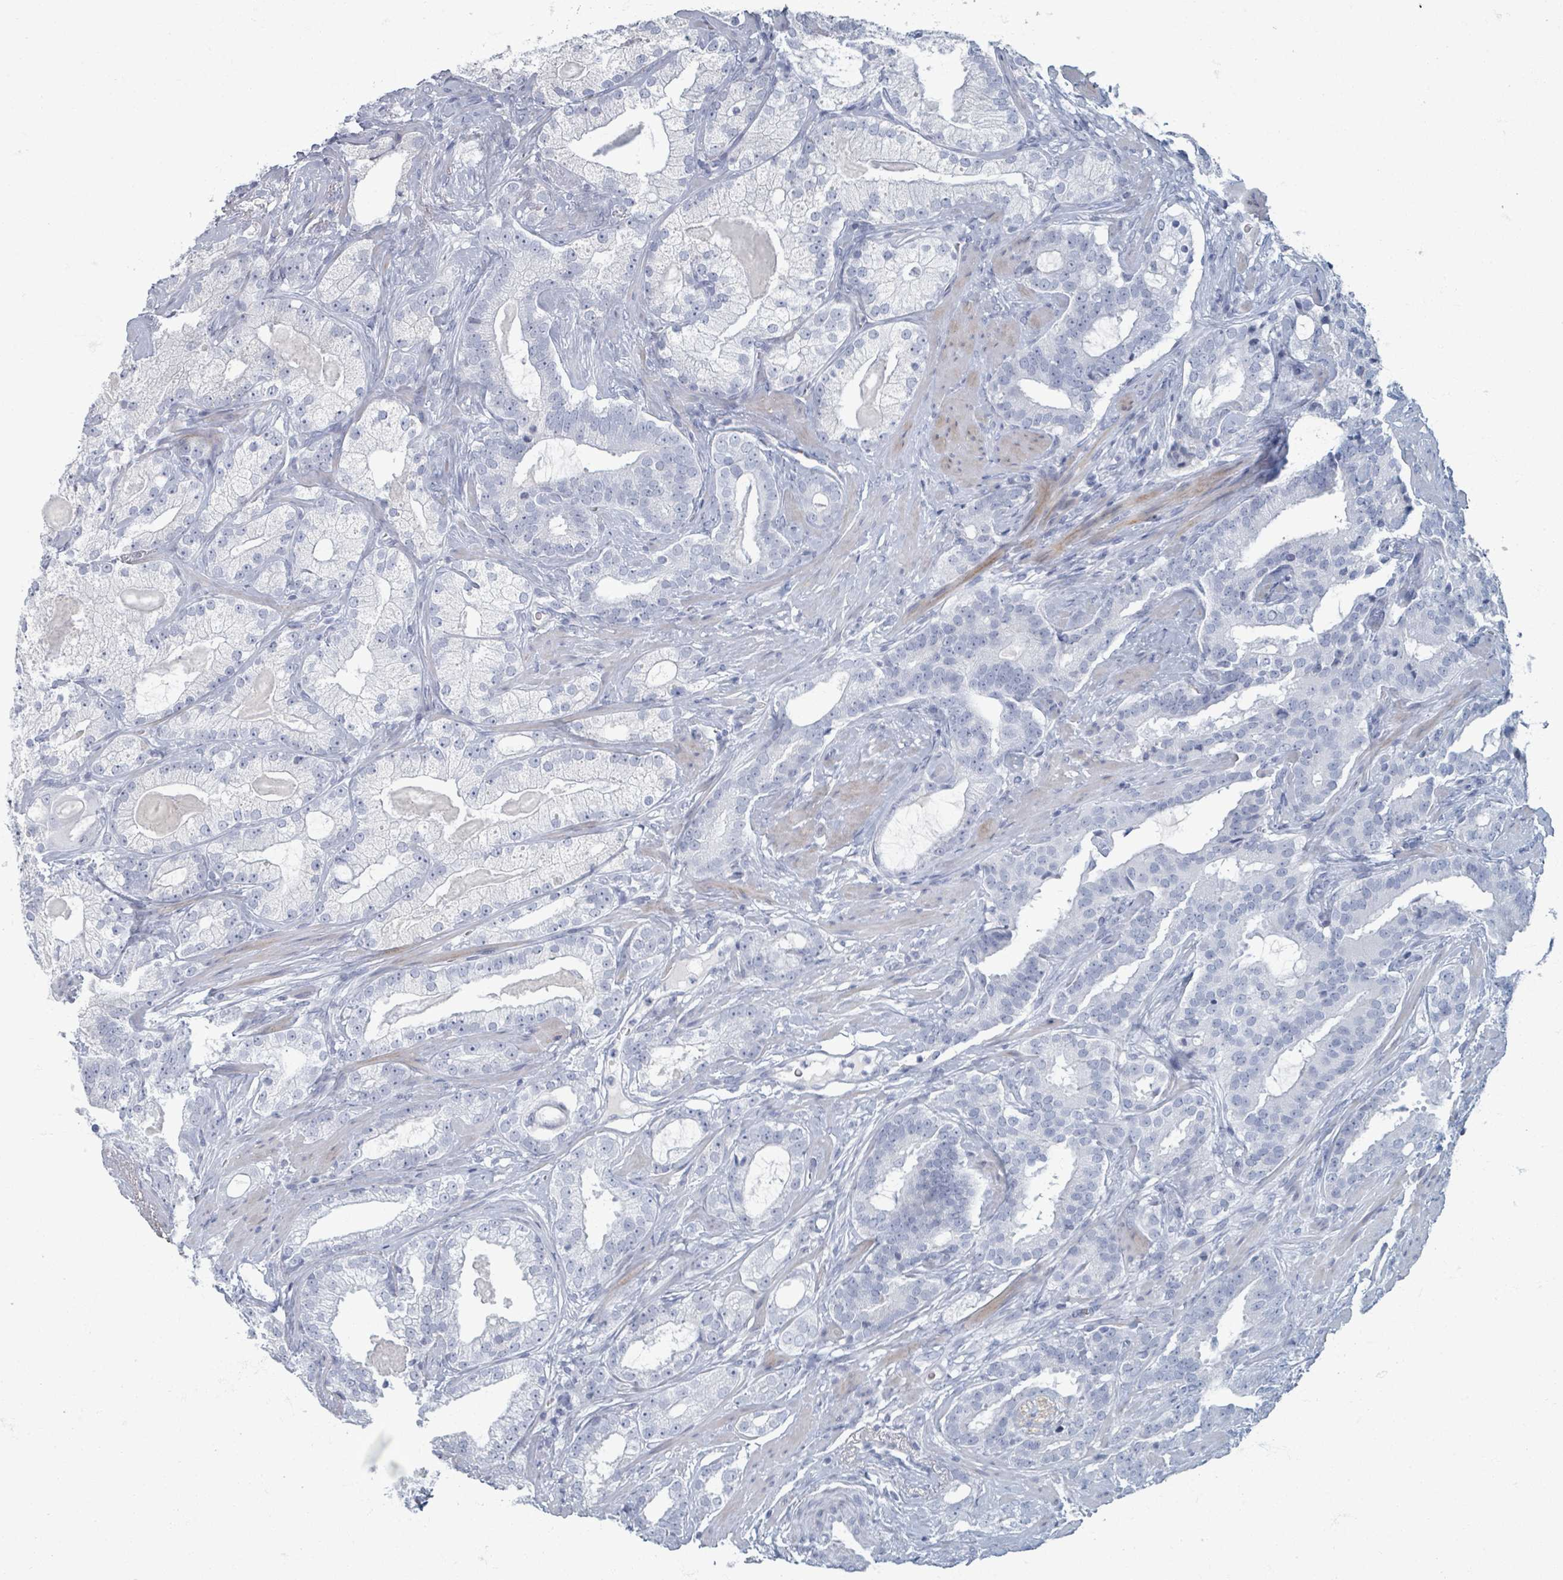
{"staining": {"intensity": "negative", "quantity": "none", "location": "none"}, "tissue": "prostate cancer", "cell_type": "Tumor cells", "image_type": "cancer", "snomed": [{"axis": "morphology", "description": "Adenocarcinoma, High grade"}, {"axis": "topography", "description": "Prostate"}], "caption": "Immunohistochemical staining of prostate cancer reveals no significant staining in tumor cells. (Immunohistochemistry, brightfield microscopy, high magnification).", "gene": "TAS2R1", "patient": {"sex": "male", "age": 64}}